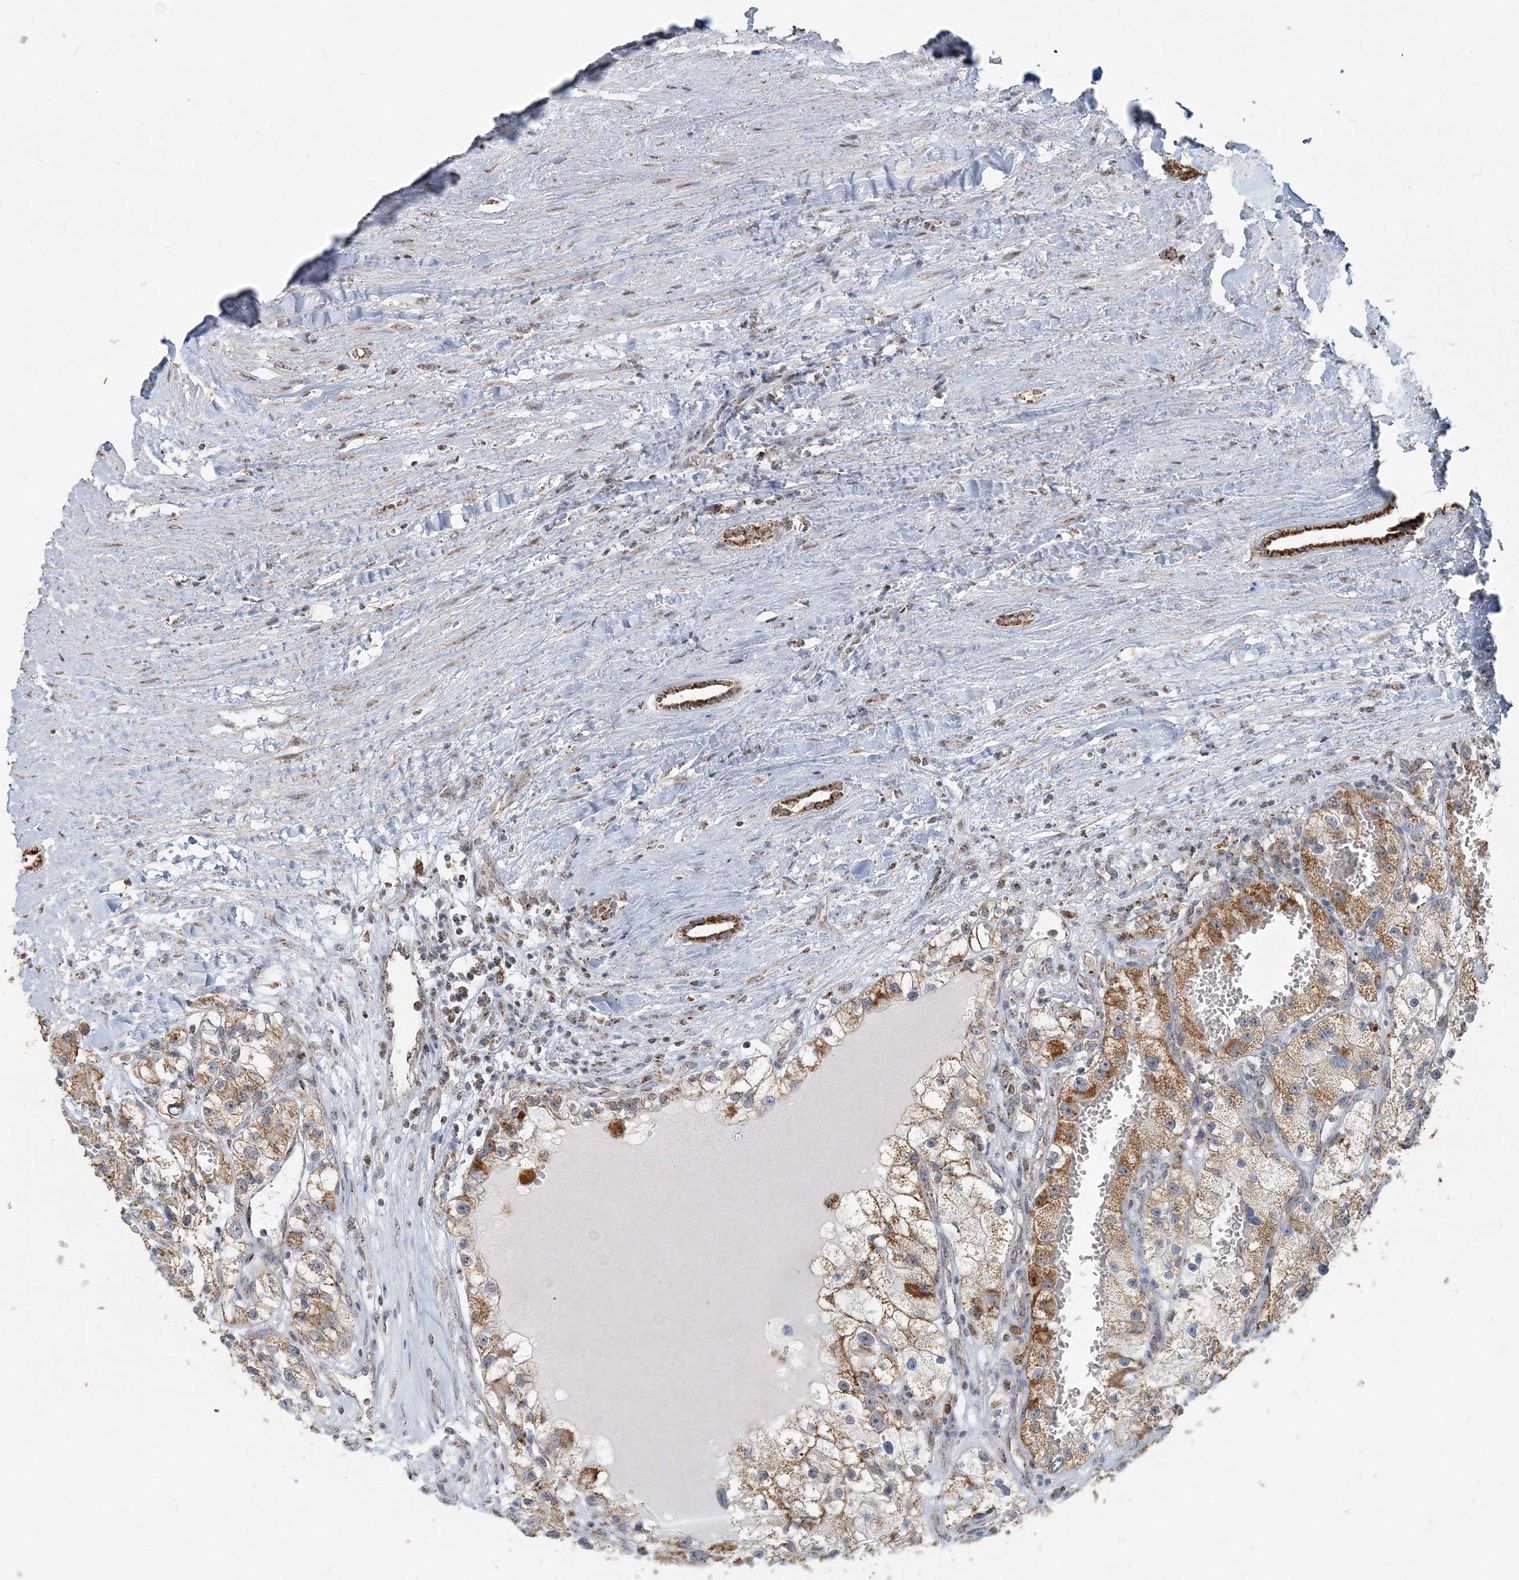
{"staining": {"intensity": "moderate", "quantity": ">75%", "location": "cytoplasmic/membranous"}, "tissue": "renal cancer", "cell_type": "Tumor cells", "image_type": "cancer", "snomed": [{"axis": "morphology", "description": "Adenocarcinoma, NOS"}, {"axis": "topography", "description": "Kidney"}], "caption": "Adenocarcinoma (renal) stained with DAB (3,3'-diaminobenzidine) immunohistochemistry (IHC) displays medium levels of moderate cytoplasmic/membranous staining in approximately >75% of tumor cells. Using DAB (brown) and hematoxylin (blue) stains, captured at high magnification using brightfield microscopy.", "gene": "SUCLG1", "patient": {"sex": "female", "age": 57}}